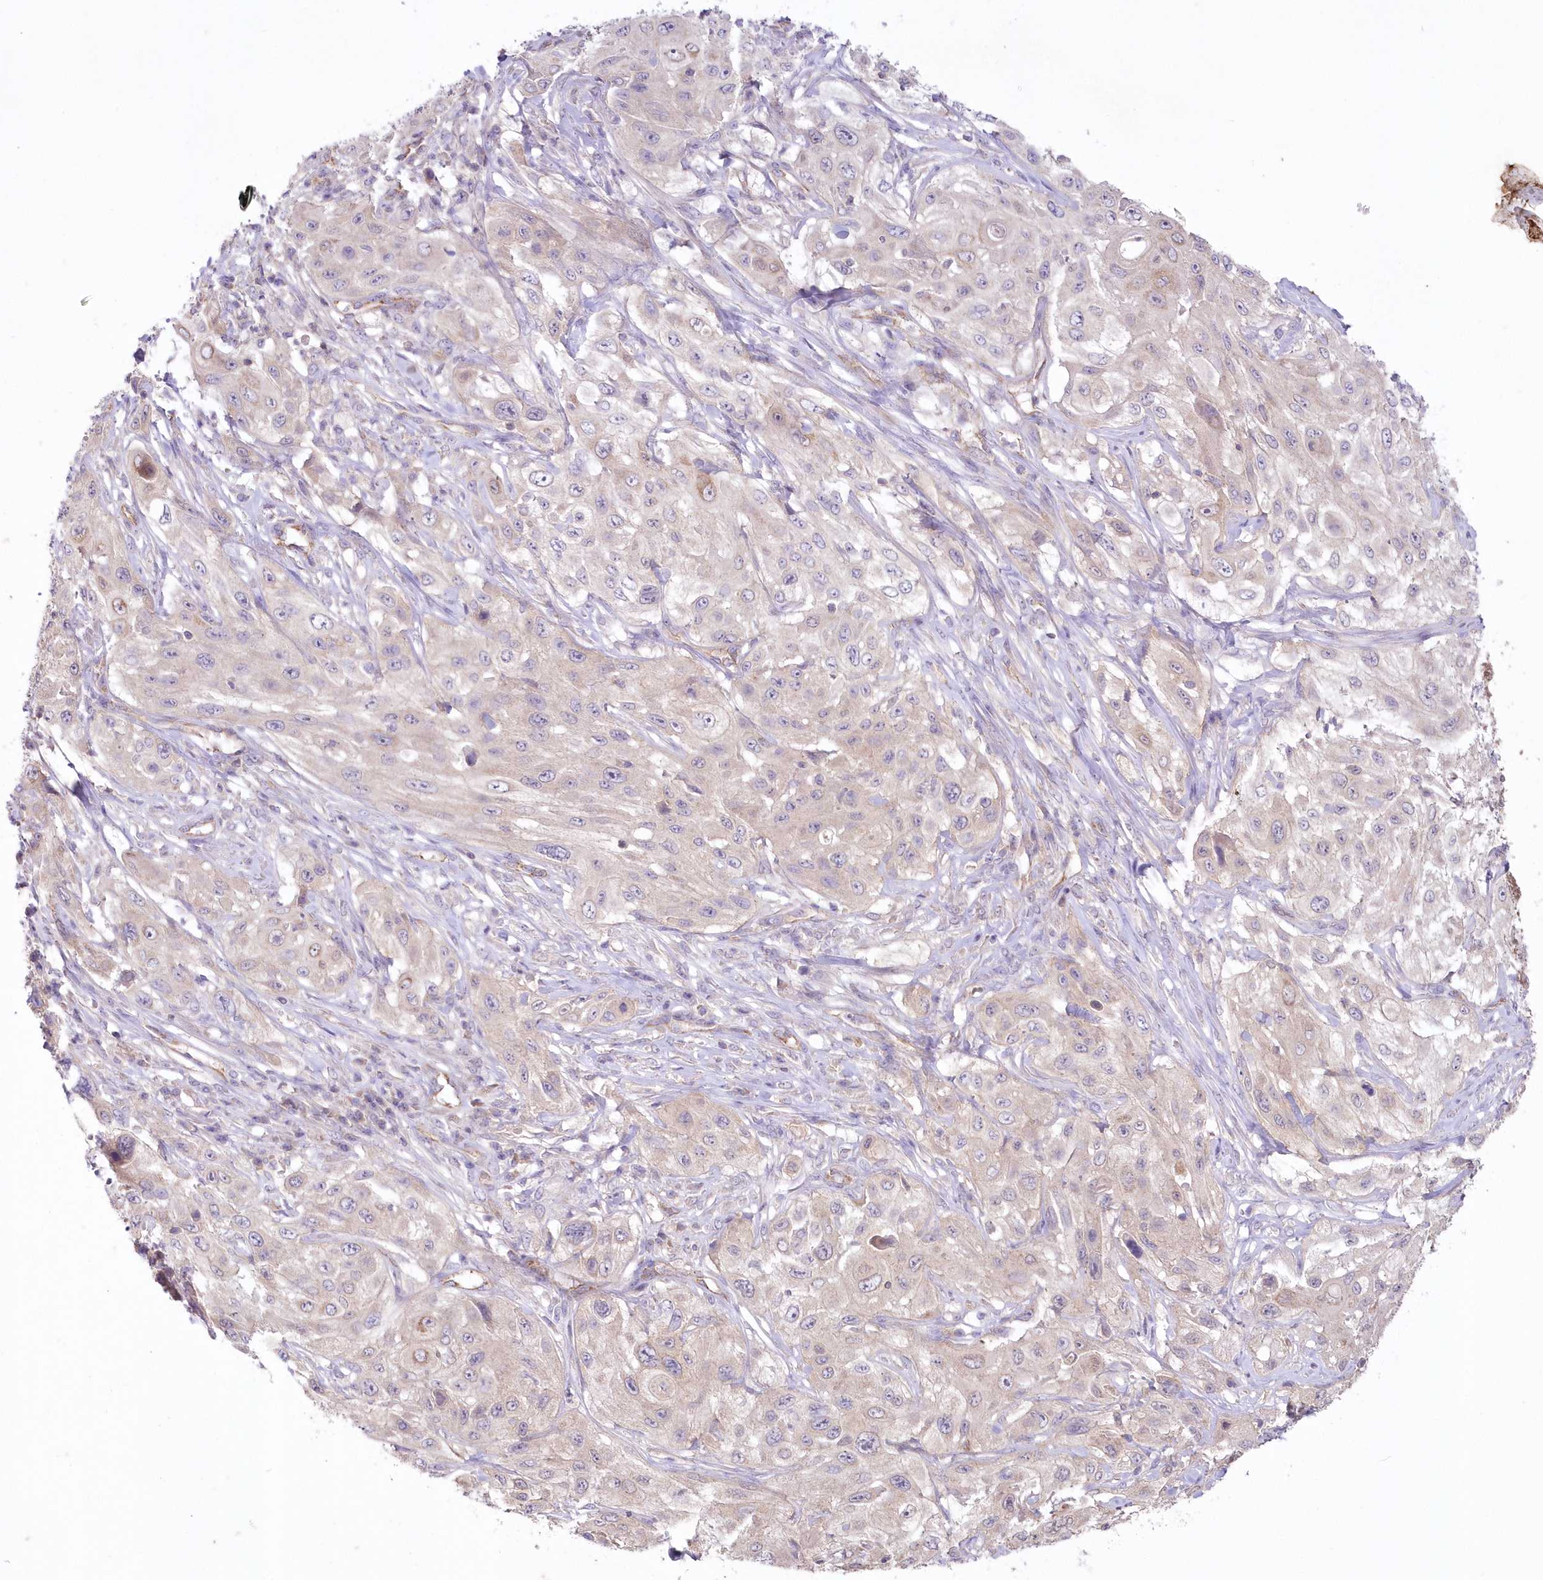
{"staining": {"intensity": "weak", "quantity": "<25%", "location": "cytoplasmic/membranous"}, "tissue": "cervical cancer", "cell_type": "Tumor cells", "image_type": "cancer", "snomed": [{"axis": "morphology", "description": "Squamous cell carcinoma, NOS"}, {"axis": "topography", "description": "Cervix"}], "caption": "Protein analysis of cervical cancer shows no significant positivity in tumor cells.", "gene": "ITSN2", "patient": {"sex": "female", "age": 42}}